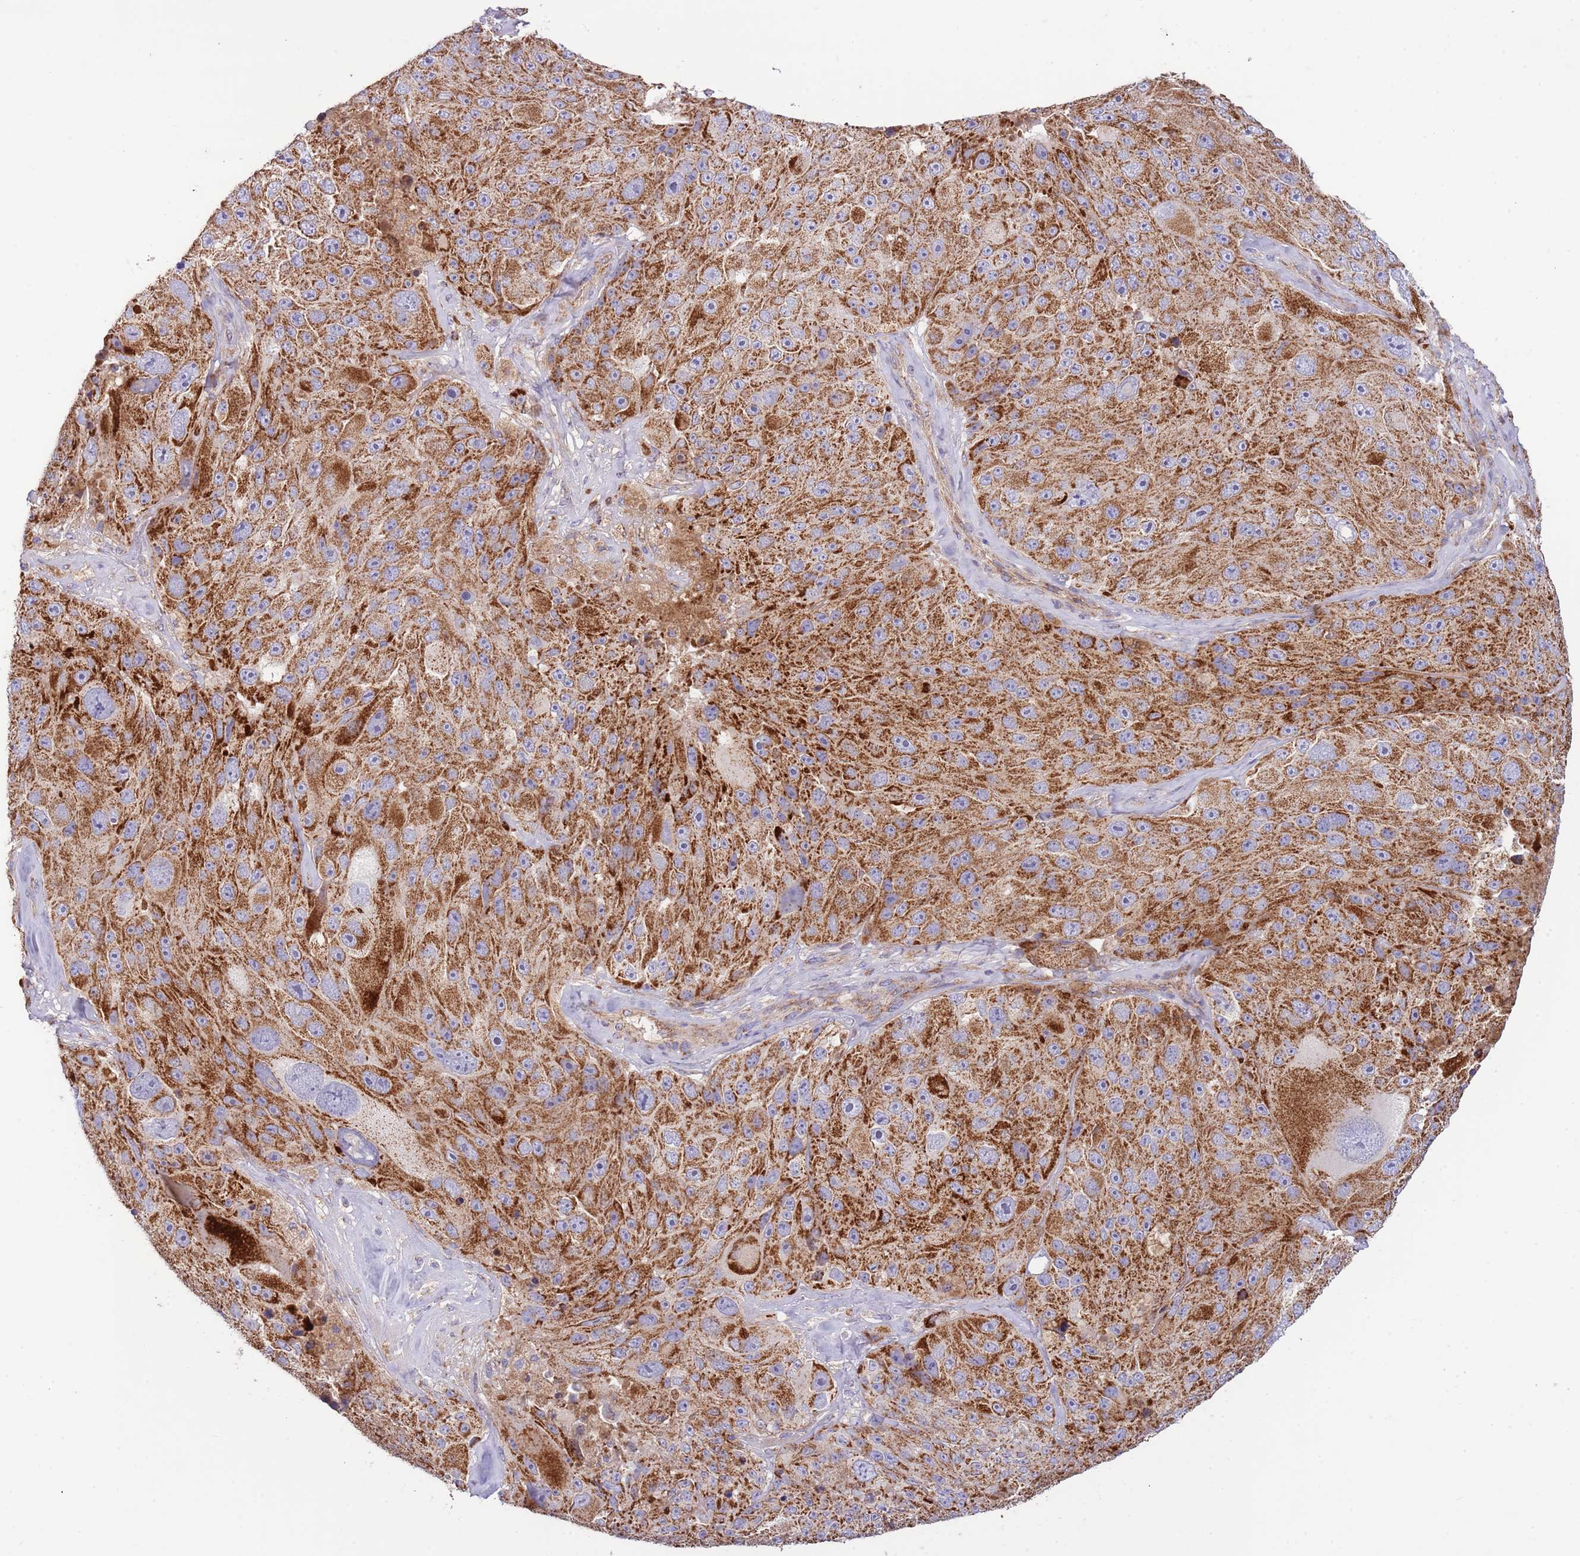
{"staining": {"intensity": "strong", "quantity": ">75%", "location": "cytoplasmic/membranous"}, "tissue": "melanoma", "cell_type": "Tumor cells", "image_type": "cancer", "snomed": [{"axis": "morphology", "description": "Malignant melanoma, Metastatic site"}, {"axis": "topography", "description": "Lymph node"}], "caption": "A histopathology image of human melanoma stained for a protein exhibits strong cytoplasmic/membranous brown staining in tumor cells.", "gene": "DNAJA3", "patient": {"sex": "male", "age": 62}}